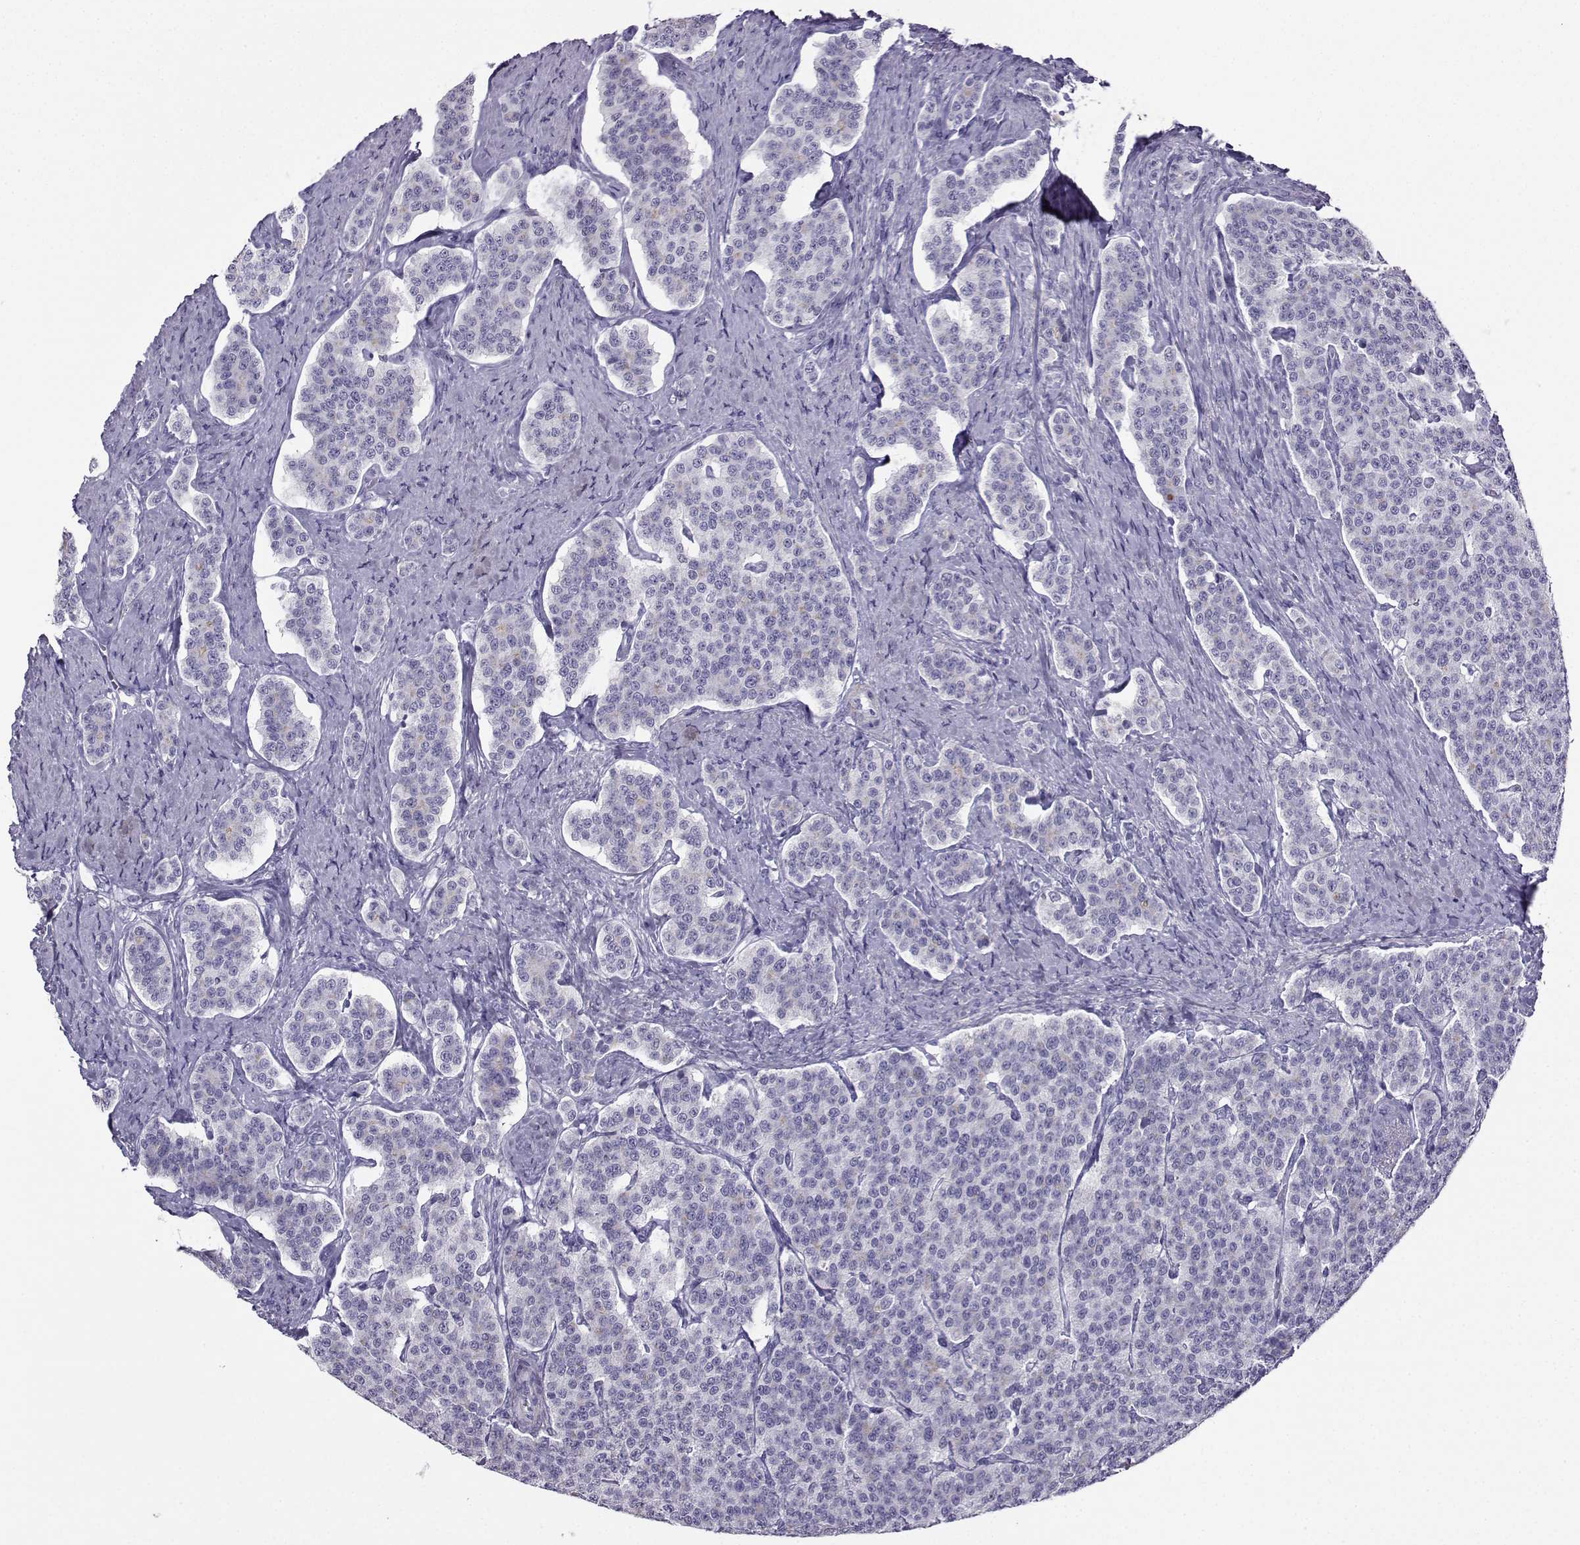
{"staining": {"intensity": "negative", "quantity": "none", "location": "none"}, "tissue": "carcinoid", "cell_type": "Tumor cells", "image_type": "cancer", "snomed": [{"axis": "morphology", "description": "Carcinoid, malignant, NOS"}, {"axis": "topography", "description": "Small intestine"}], "caption": "IHC of malignant carcinoid reveals no staining in tumor cells. (Immunohistochemistry, brightfield microscopy, high magnification).", "gene": "KIF17", "patient": {"sex": "female", "age": 58}}